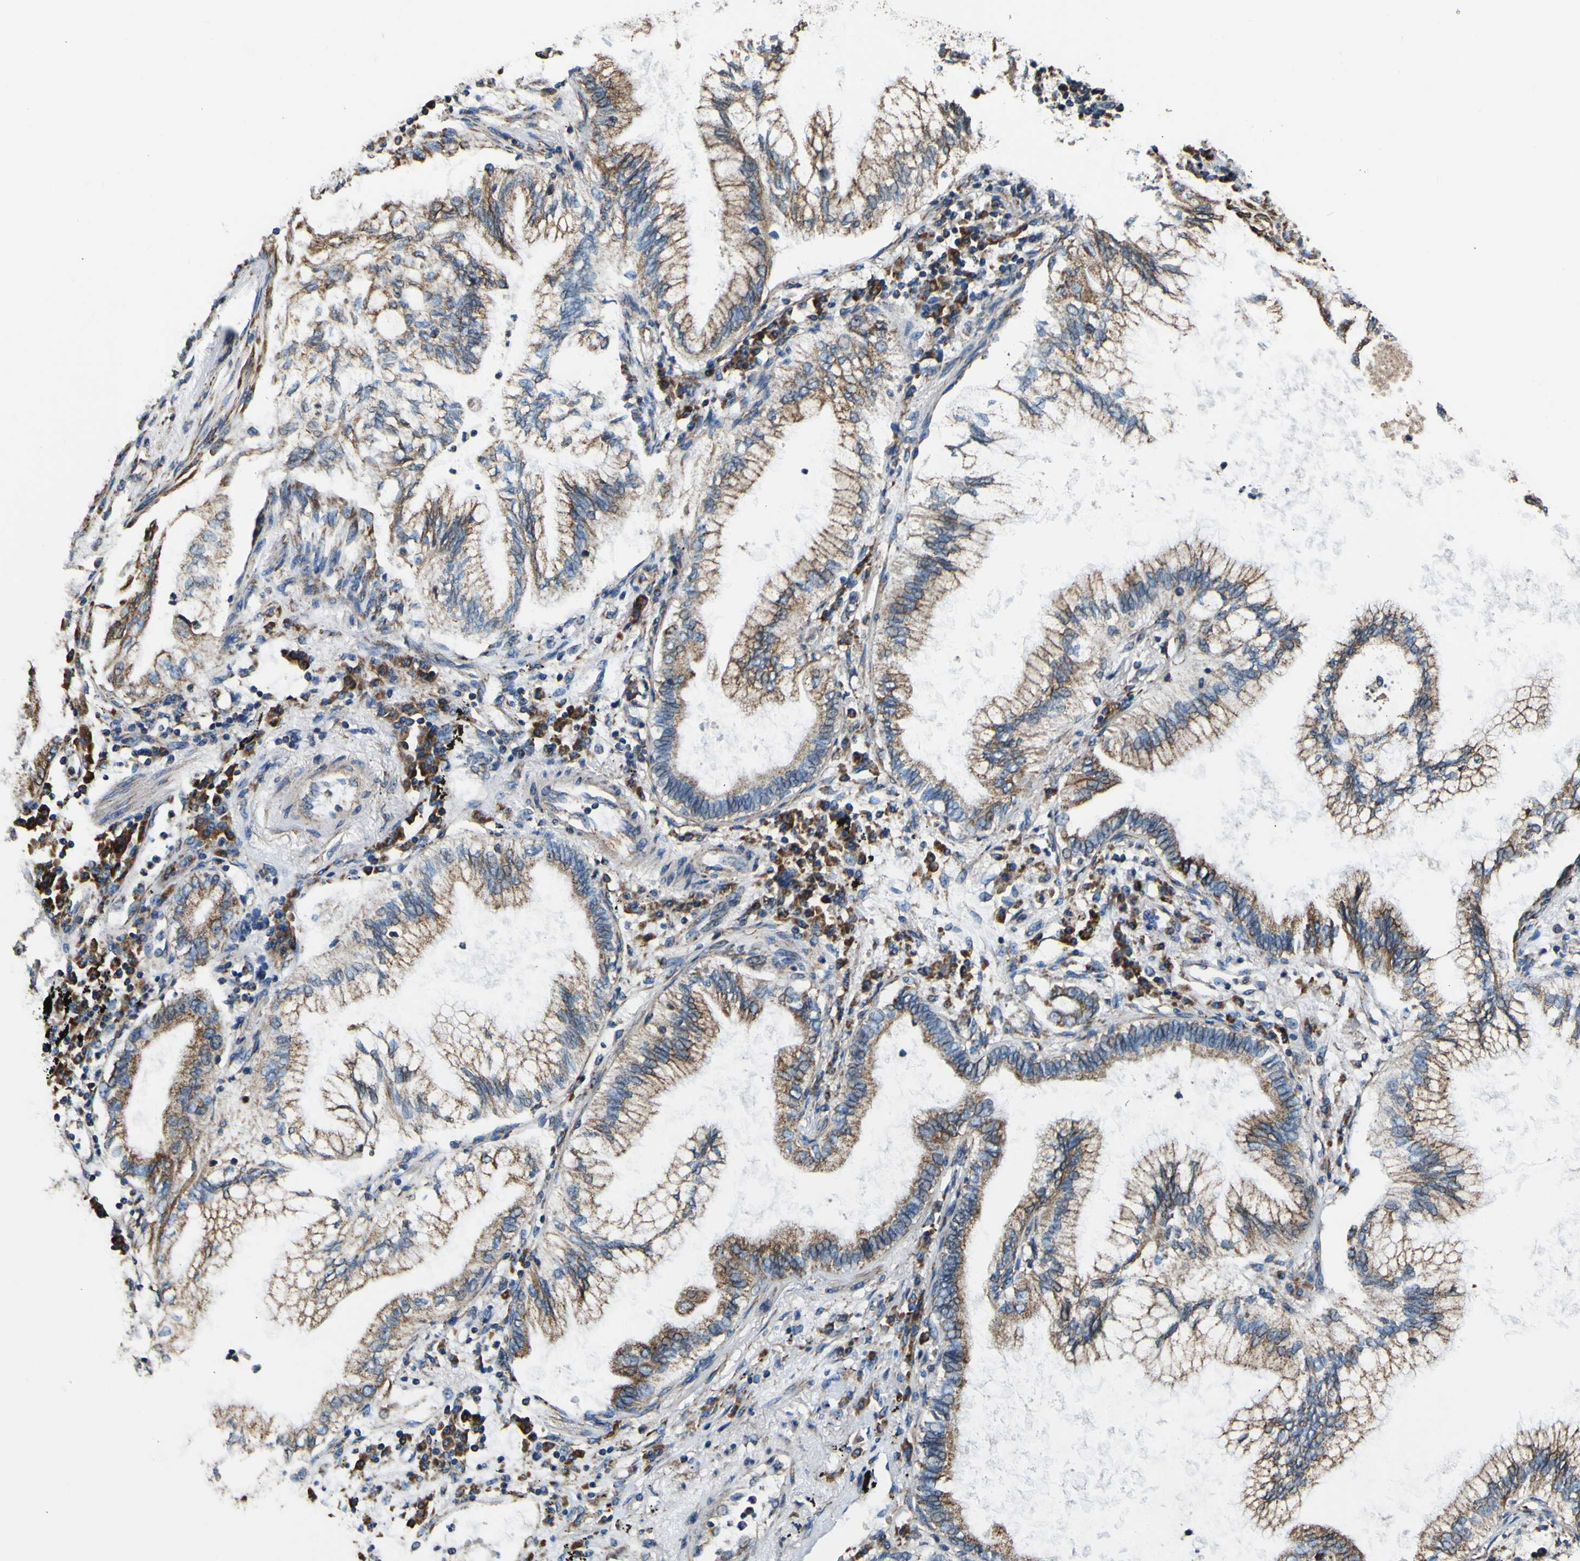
{"staining": {"intensity": "moderate", "quantity": "25%-75%", "location": "cytoplasmic/membranous"}, "tissue": "lung cancer", "cell_type": "Tumor cells", "image_type": "cancer", "snomed": [{"axis": "morphology", "description": "Normal tissue, NOS"}, {"axis": "morphology", "description": "Adenocarcinoma, NOS"}, {"axis": "topography", "description": "Bronchus"}, {"axis": "topography", "description": "Lung"}], "caption": "Protein staining of adenocarcinoma (lung) tissue exhibits moderate cytoplasmic/membranous positivity in about 25%-75% of tumor cells.", "gene": "INPP5A", "patient": {"sex": "female", "age": 70}}